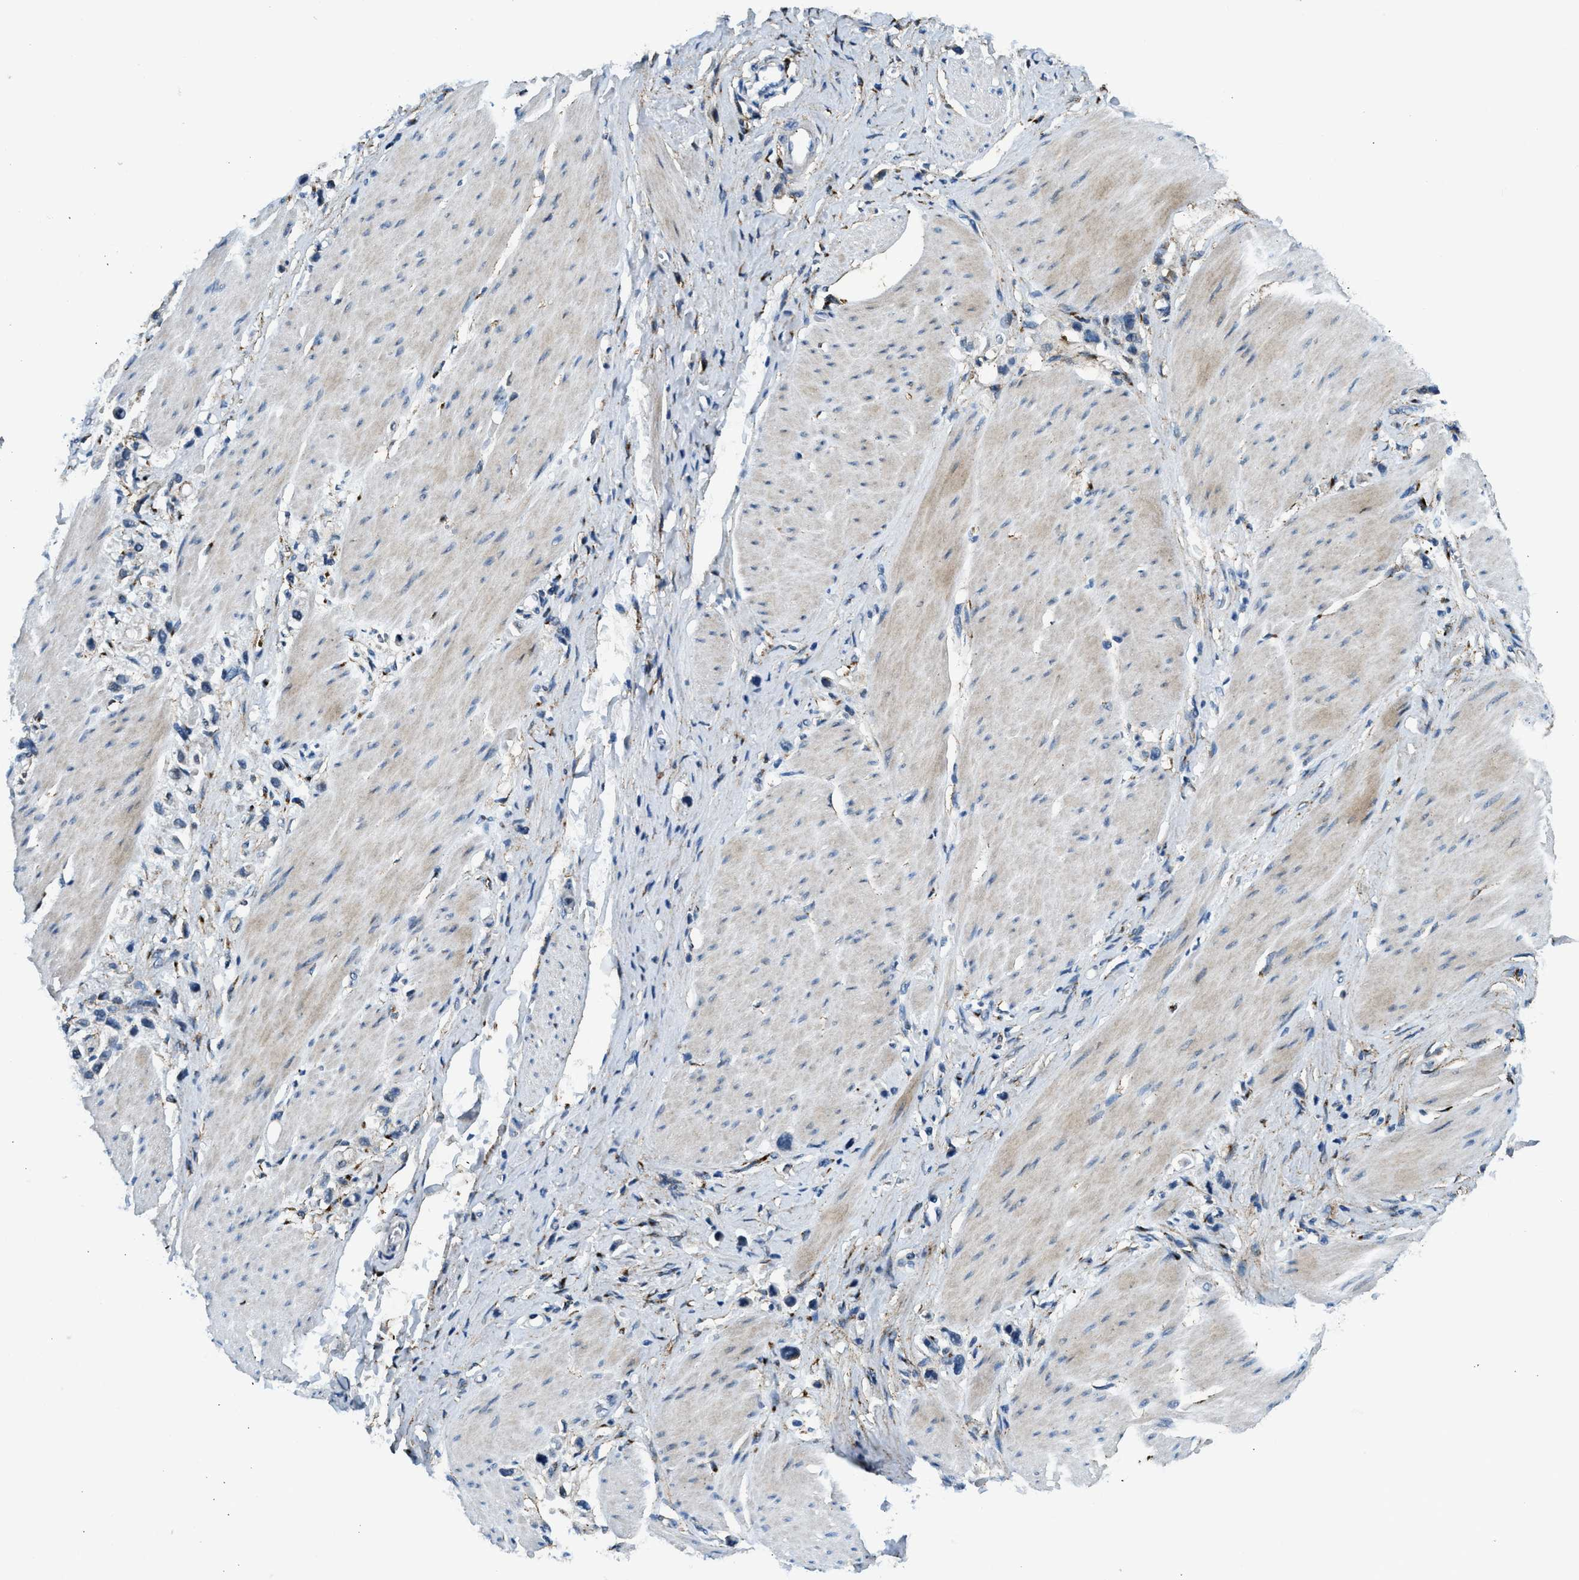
{"staining": {"intensity": "negative", "quantity": "none", "location": "none"}, "tissue": "stomach cancer", "cell_type": "Tumor cells", "image_type": "cancer", "snomed": [{"axis": "morphology", "description": "Adenocarcinoma, NOS"}, {"axis": "topography", "description": "Stomach"}], "caption": "Stomach adenocarcinoma stained for a protein using immunohistochemistry (IHC) shows no positivity tumor cells.", "gene": "LRP1", "patient": {"sex": "female", "age": 65}}